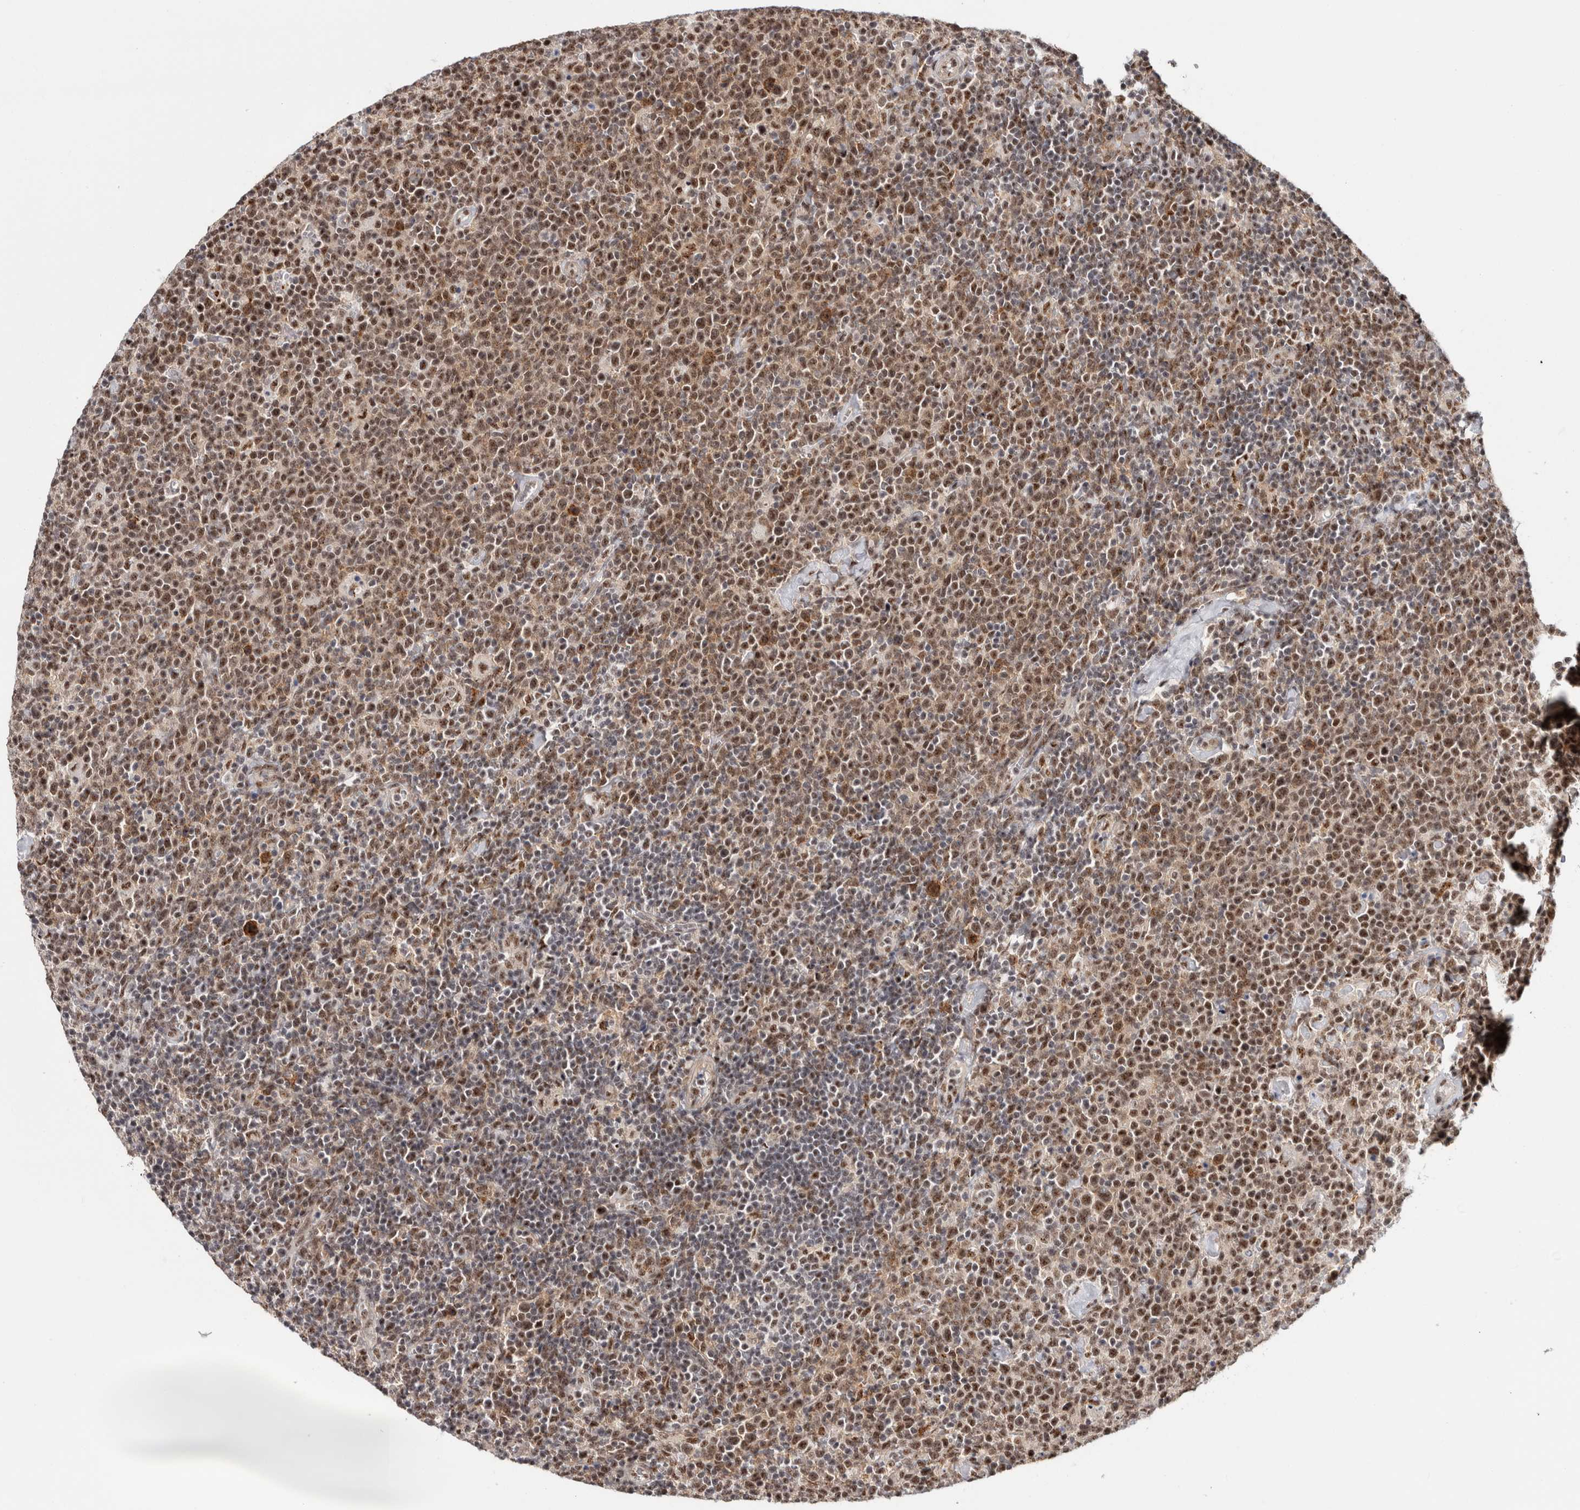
{"staining": {"intensity": "moderate", "quantity": ">75%", "location": "nuclear"}, "tissue": "lymphoma", "cell_type": "Tumor cells", "image_type": "cancer", "snomed": [{"axis": "morphology", "description": "Malignant lymphoma, non-Hodgkin's type, High grade"}, {"axis": "topography", "description": "Lymph node"}], "caption": "Lymphoma stained with a brown dye displays moderate nuclear positive expression in approximately >75% of tumor cells.", "gene": "MKNK1", "patient": {"sex": "male", "age": 61}}